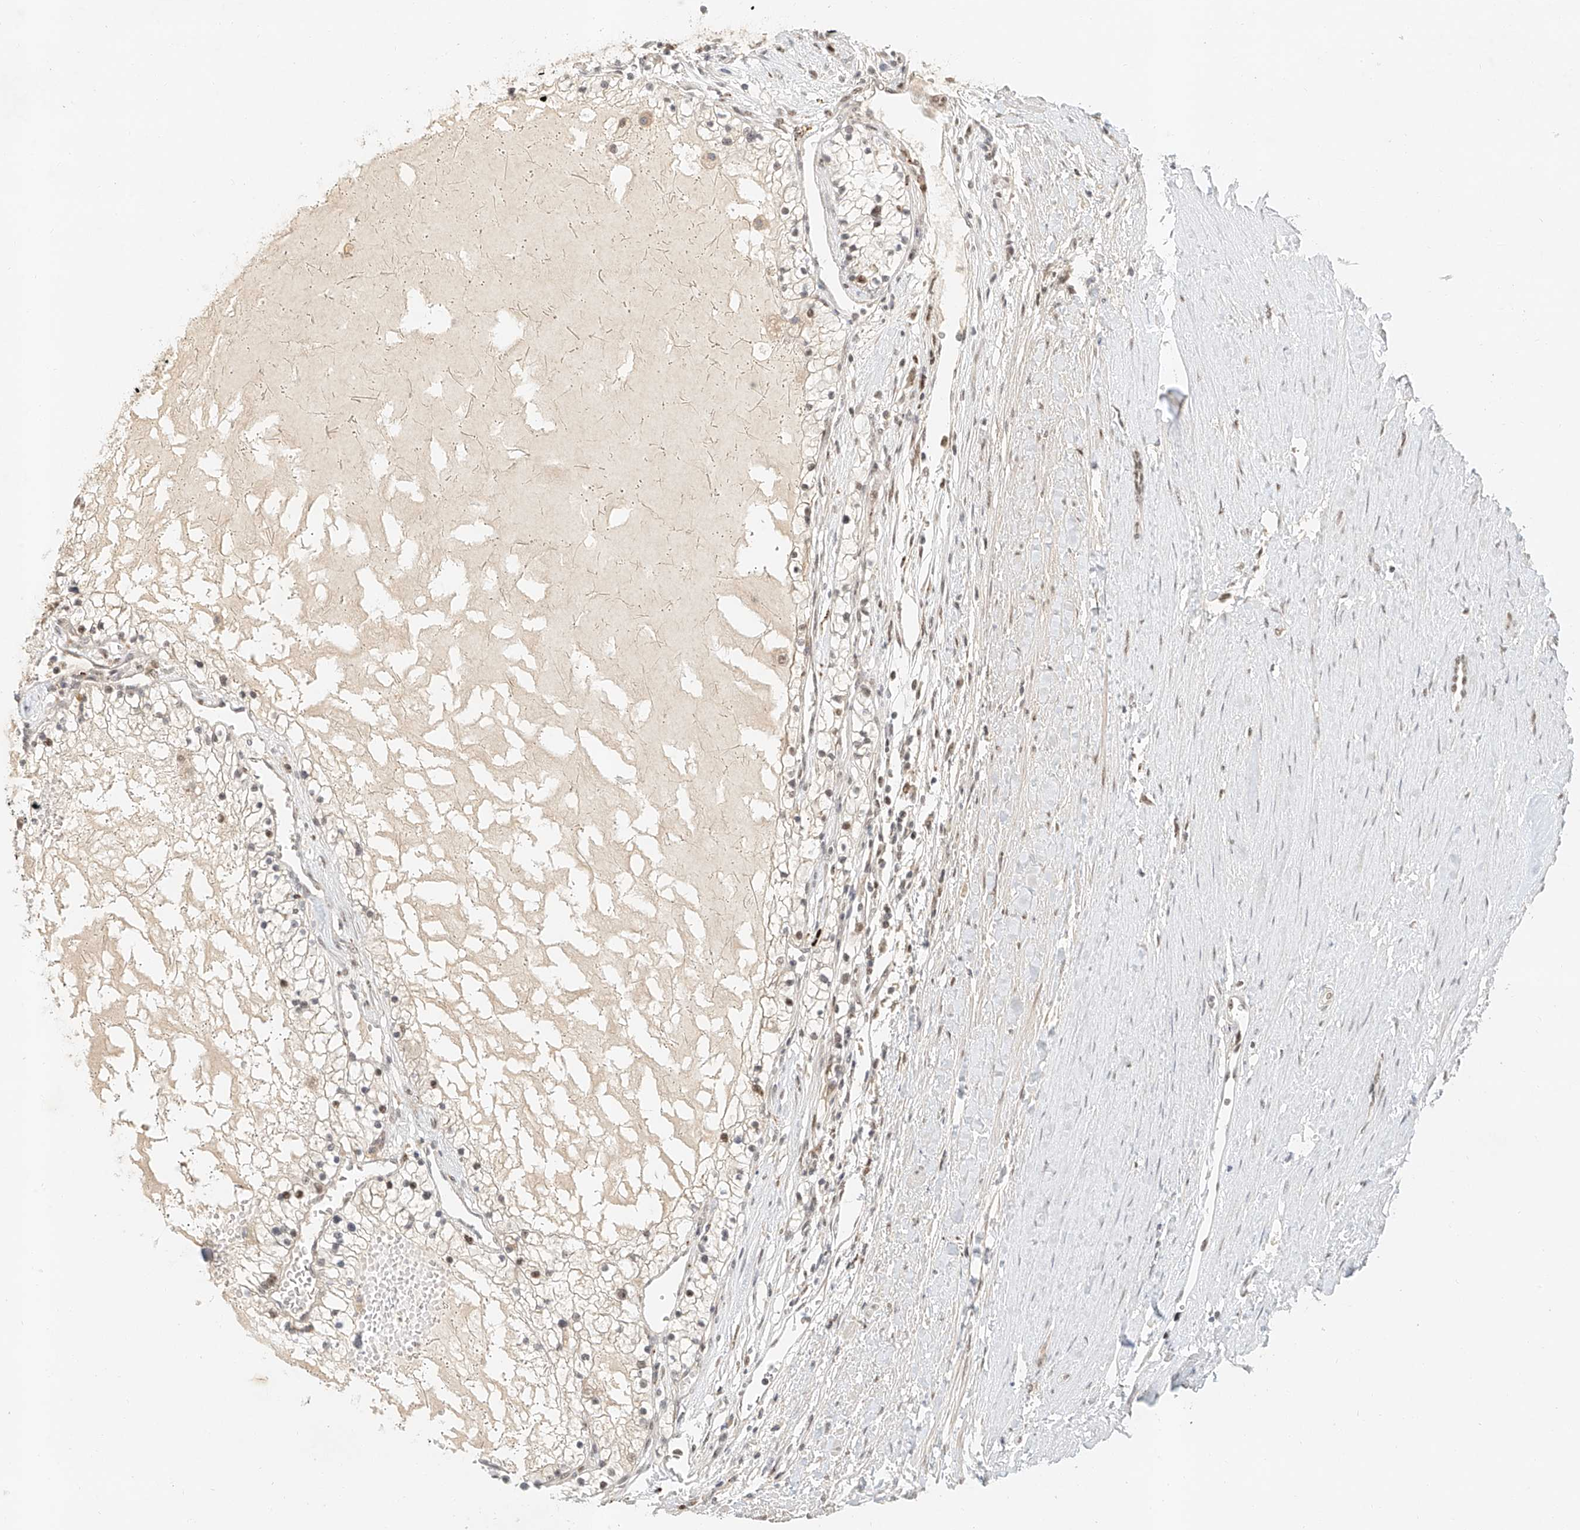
{"staining": {"intensity": "moderate", "quantity": "25%-75%", "location": "nuclear"}, "tissue": "renal cancer", "cell_type": "Tumor cells", "image_type": "cancer", "snomed": [{"axis": "morphology", "description": "Normal tissue, NOS"}, {"axis": "morphology", "description": "Adenocarcinoma, NOS"}, {"axis": "topography", "description": "Kidney"}], "caption": "Adenocarcinoma (renal) tissue reveals moderate nuclear positivity in about 25%-75% of tumor cells, visualized by immunohistochemistry. The staining was performed using DAB, with brown indicating positive protein expression. Nuclei are stained blue with hematoxylin.", "gene": "CXorf58", "patient": {"sex": "male", "age": 68}}